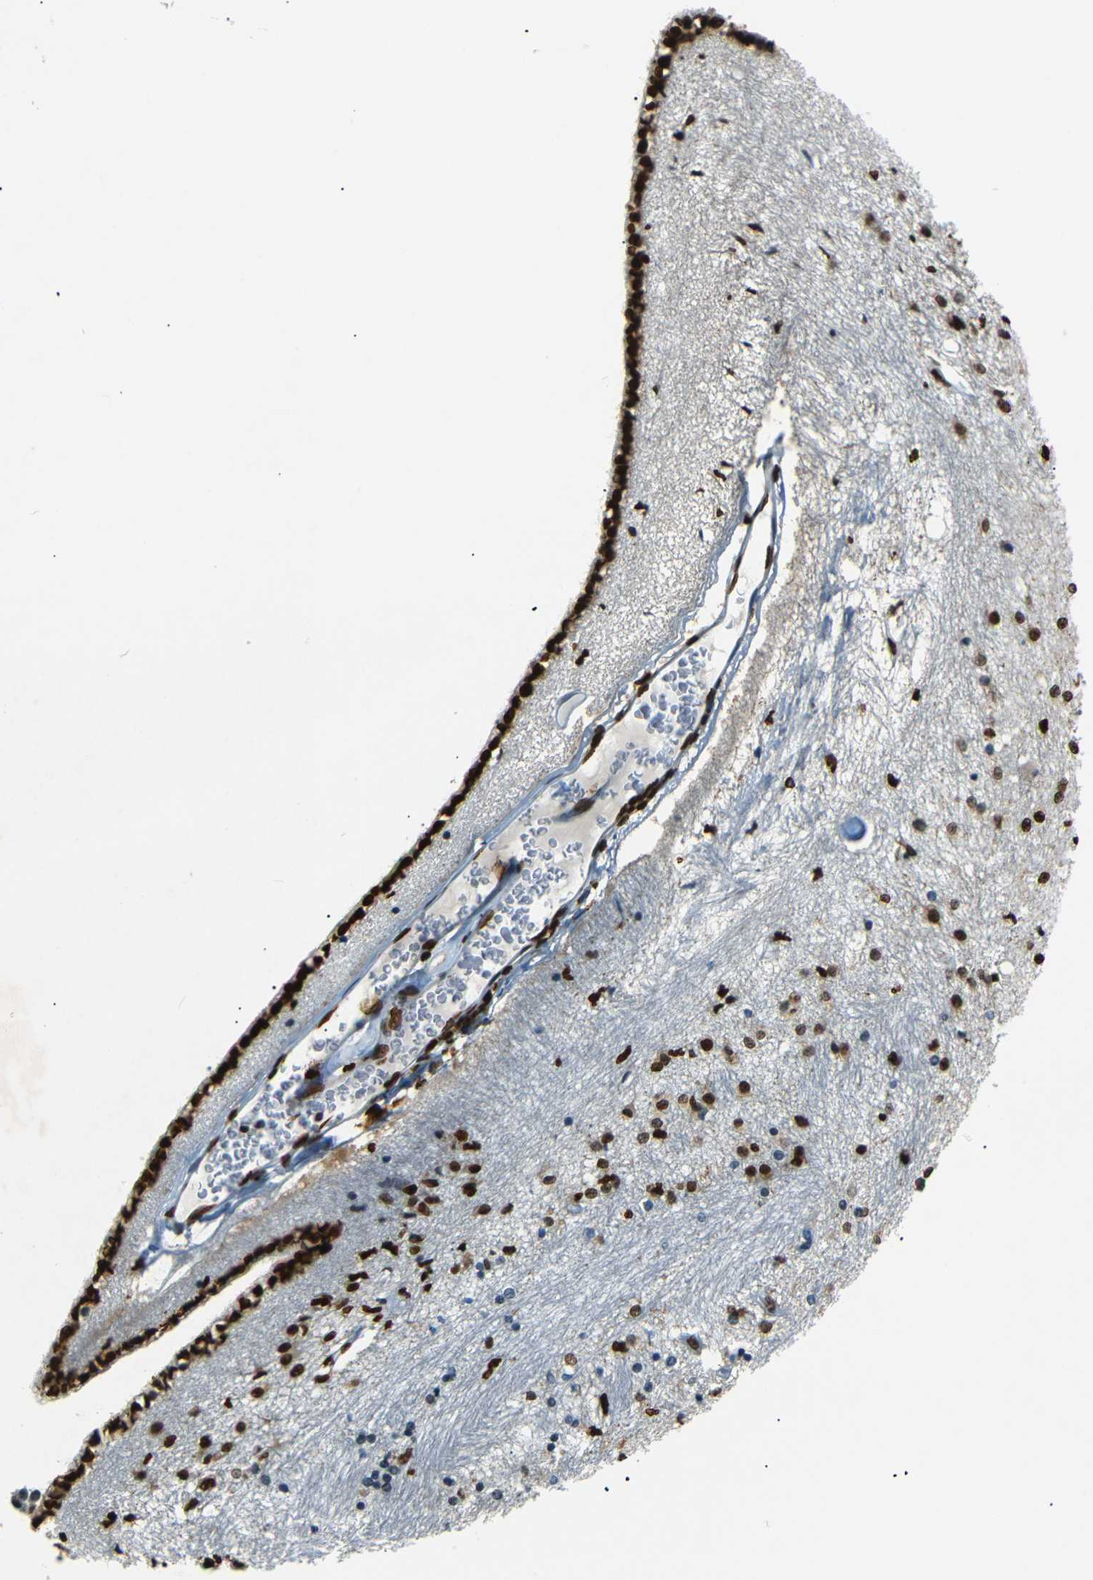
{"staining": {"intensity": "strong", "quantity": "25%-75%", "location": "nuclear"}, "tissue": "hippocampus", "cell_type": "Glial cells", "image_type": "normal", "snomed": [{"axis": "morphology", "description": "Normal tissue, NOS"}, {"axis": "topography", "description": "Hippocampus"}], "caption": "The micrograph displays immunohistochemical staining of normal hippocampus. There is strong nuclear expression is appreciated in approximately 25%-75% of glial cells. (Brightfield microscopy of DAB IHC at high magnification).", "gene": "HMGN1", "patient": {"sex": "female", "age": 54}}